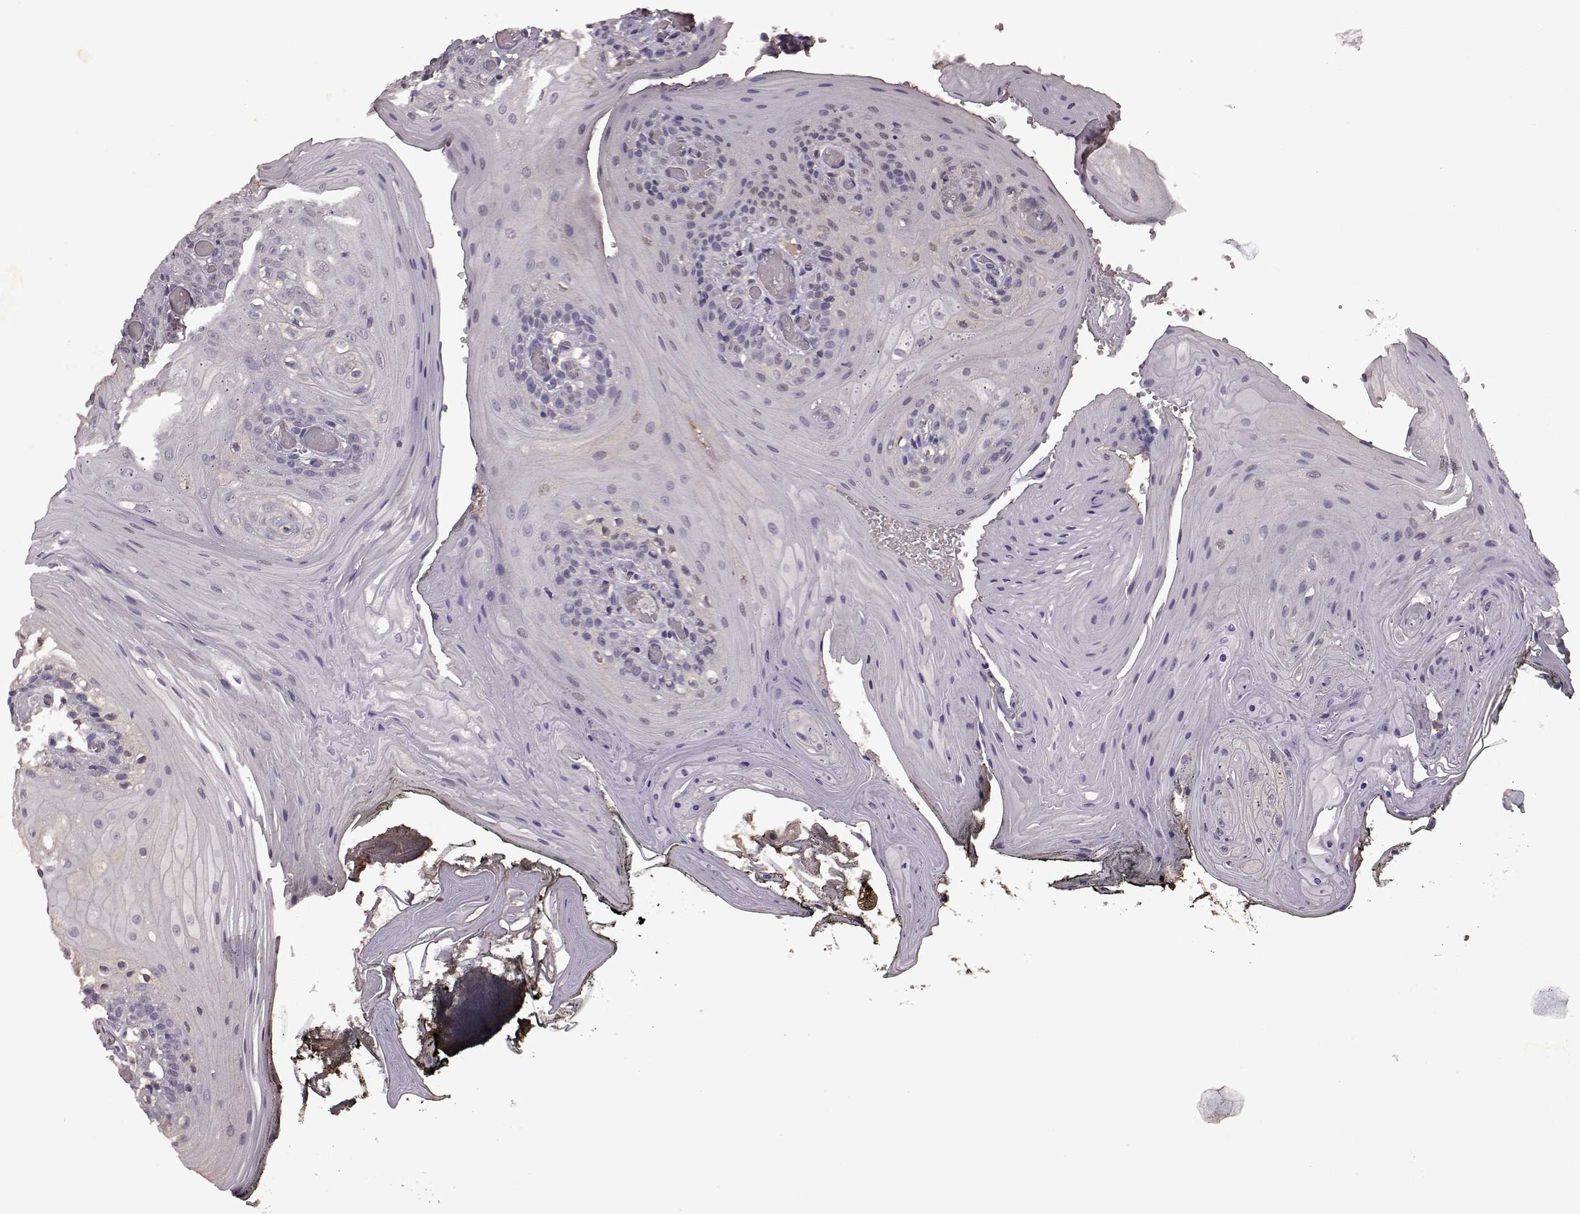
{"staining": {"intensity": "negative", "quantity": "none", "location": "none"}, "tissue": "oral mucosa", "cell_type": "Squamous epithelial cells", "image_type": "normal", "snomed": [{"axis": "morphology", "description": "Normal tissue, NOS"}, {"axis": "topography", "description": "Oral tissue"}], "caption": "Immunohistochemical staining of normal oral mucosa displays no significant positivity in squamous epithelial cells. (DAB IHC visualized using brightfield microscopy, high magnification).", "gene": "FRRS1L", "patient": {"sex": "male", "age": 9}}